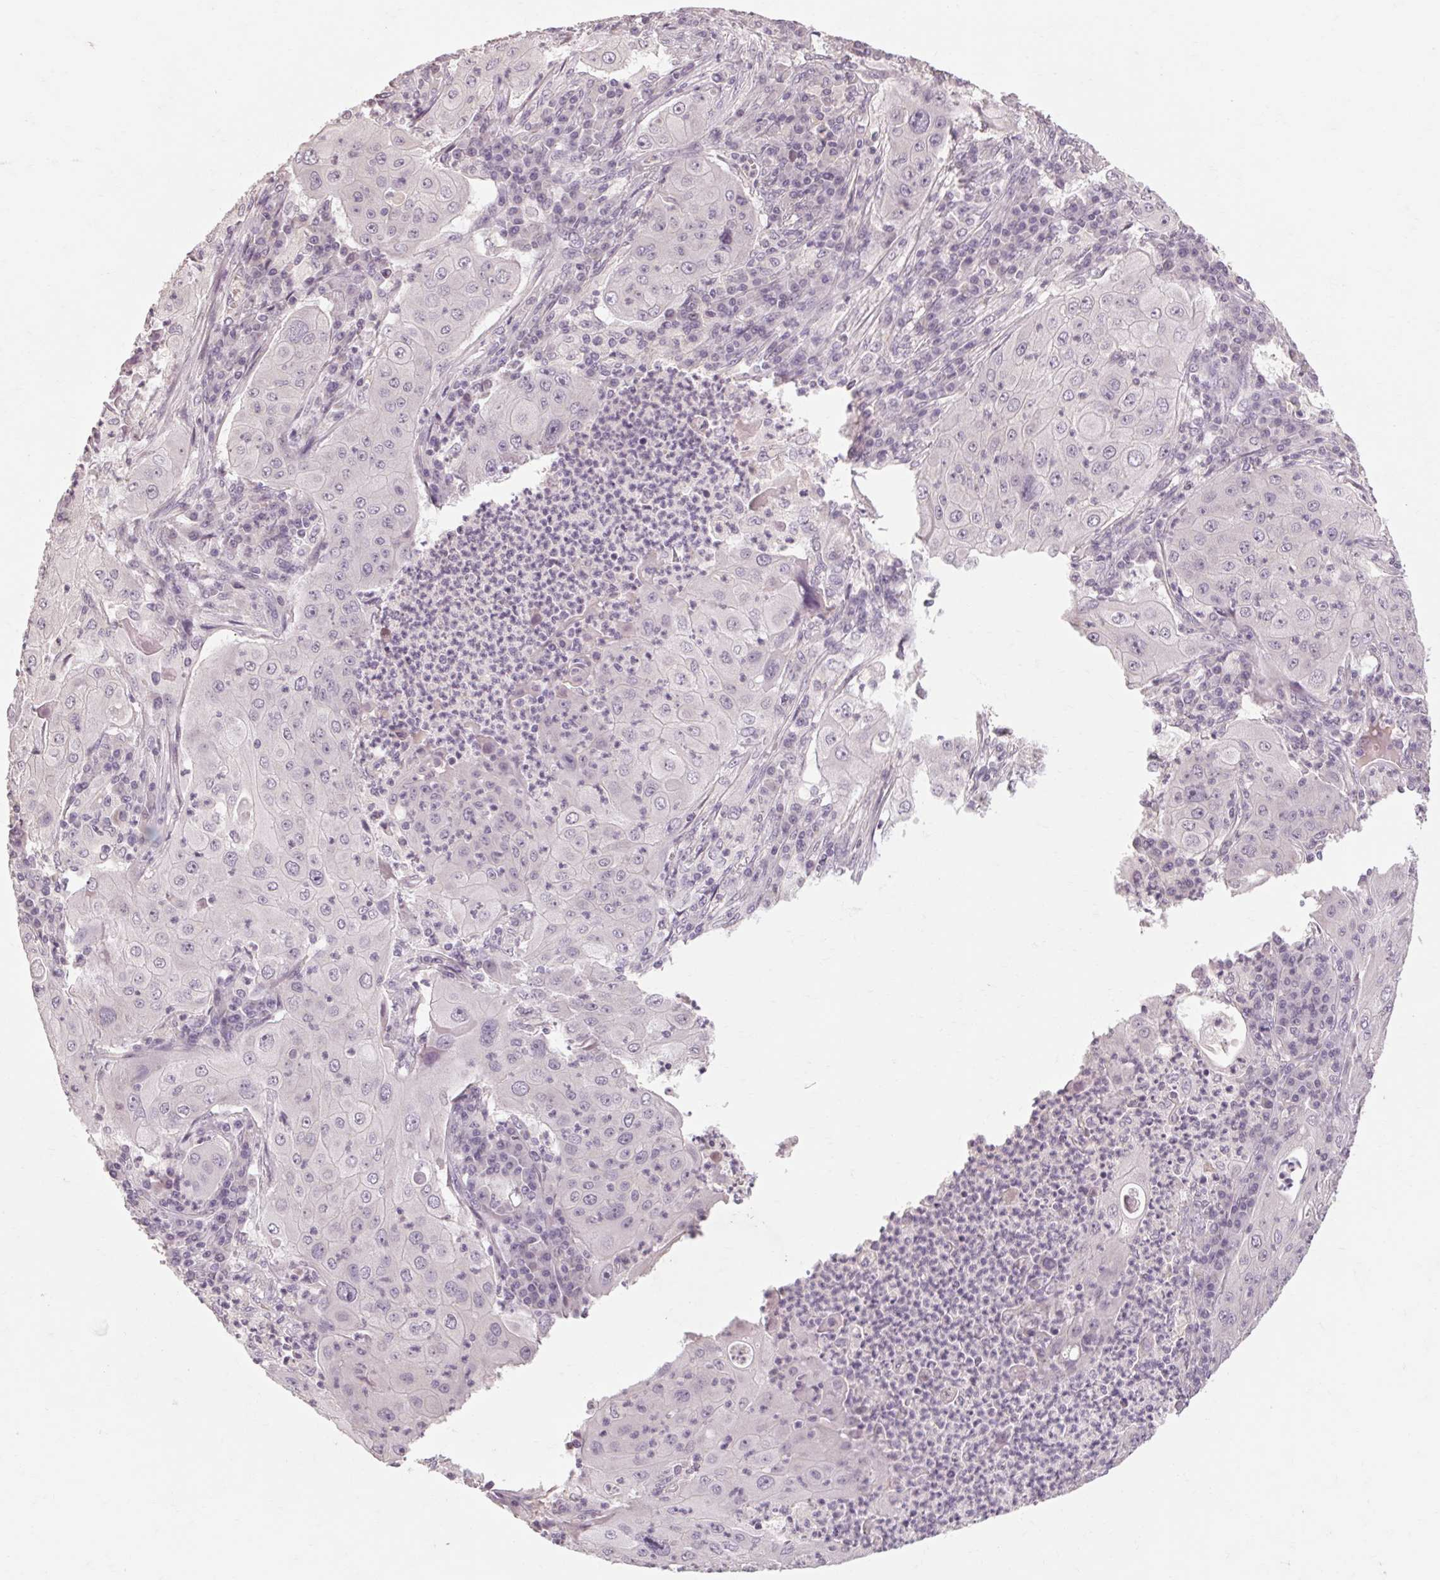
{"staining": {"intensity": "negative", "quantity": "none", "location": "none"}, "tissue": "lung cancer", "cell_type": "Tumor cells", "image_type": "cancer", "snomed": [{"axis": "morphology", "description": "Squamous cell carcinoma, NOS"}, {"axis": "topography", "description": "Lung"}], "caption": "Immunohistochemistry of human lung squamous cell carcinoma displays no expression in tumor cells. Brightfield microscopy of immunohistochemistry (IHC) stained with DAB (brown) and hematoxylin (blue), captured at high magnification.", "gene": "POMC", "patient": {"sex": "female", "age": 59}}